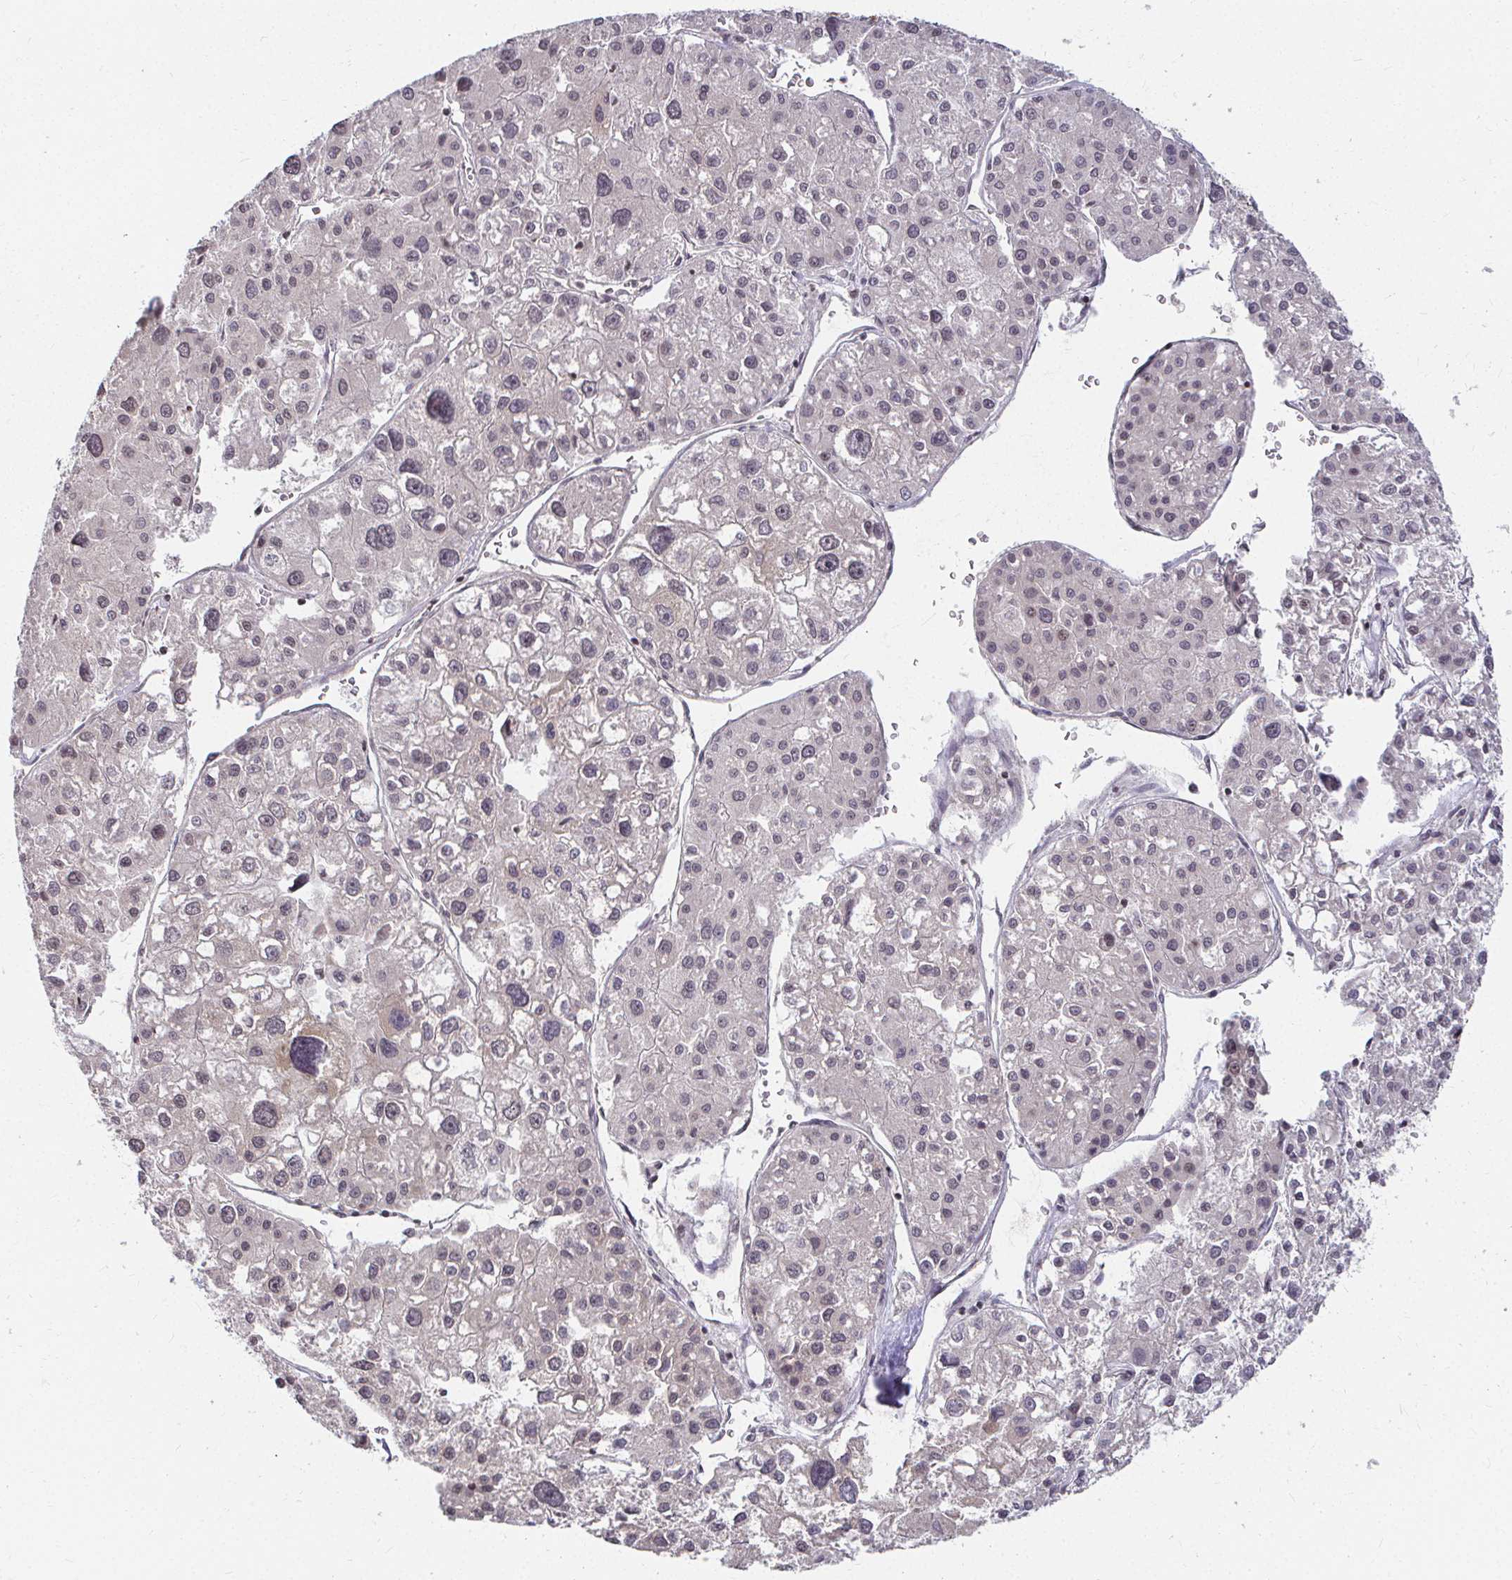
{"staining": {"intensity": "negative", "quantity": "none", "location": "none"}, "tissue": "liver cancer", "cell_type": "Tumor cells", "image_type": "cancer", "snomed": [{"axis": "morphology", "description": "Carcinoma, Hepatocellular, NOS"}, {"axis": "topography", "description": "Liver"}], "caption": "The IHC photomicrograph has no significant staining in tumor cells of hepatocellular carcinoma (liver) tissue.", "gene": "ANK3", "patient": {"sex": "male", "age": 73}}